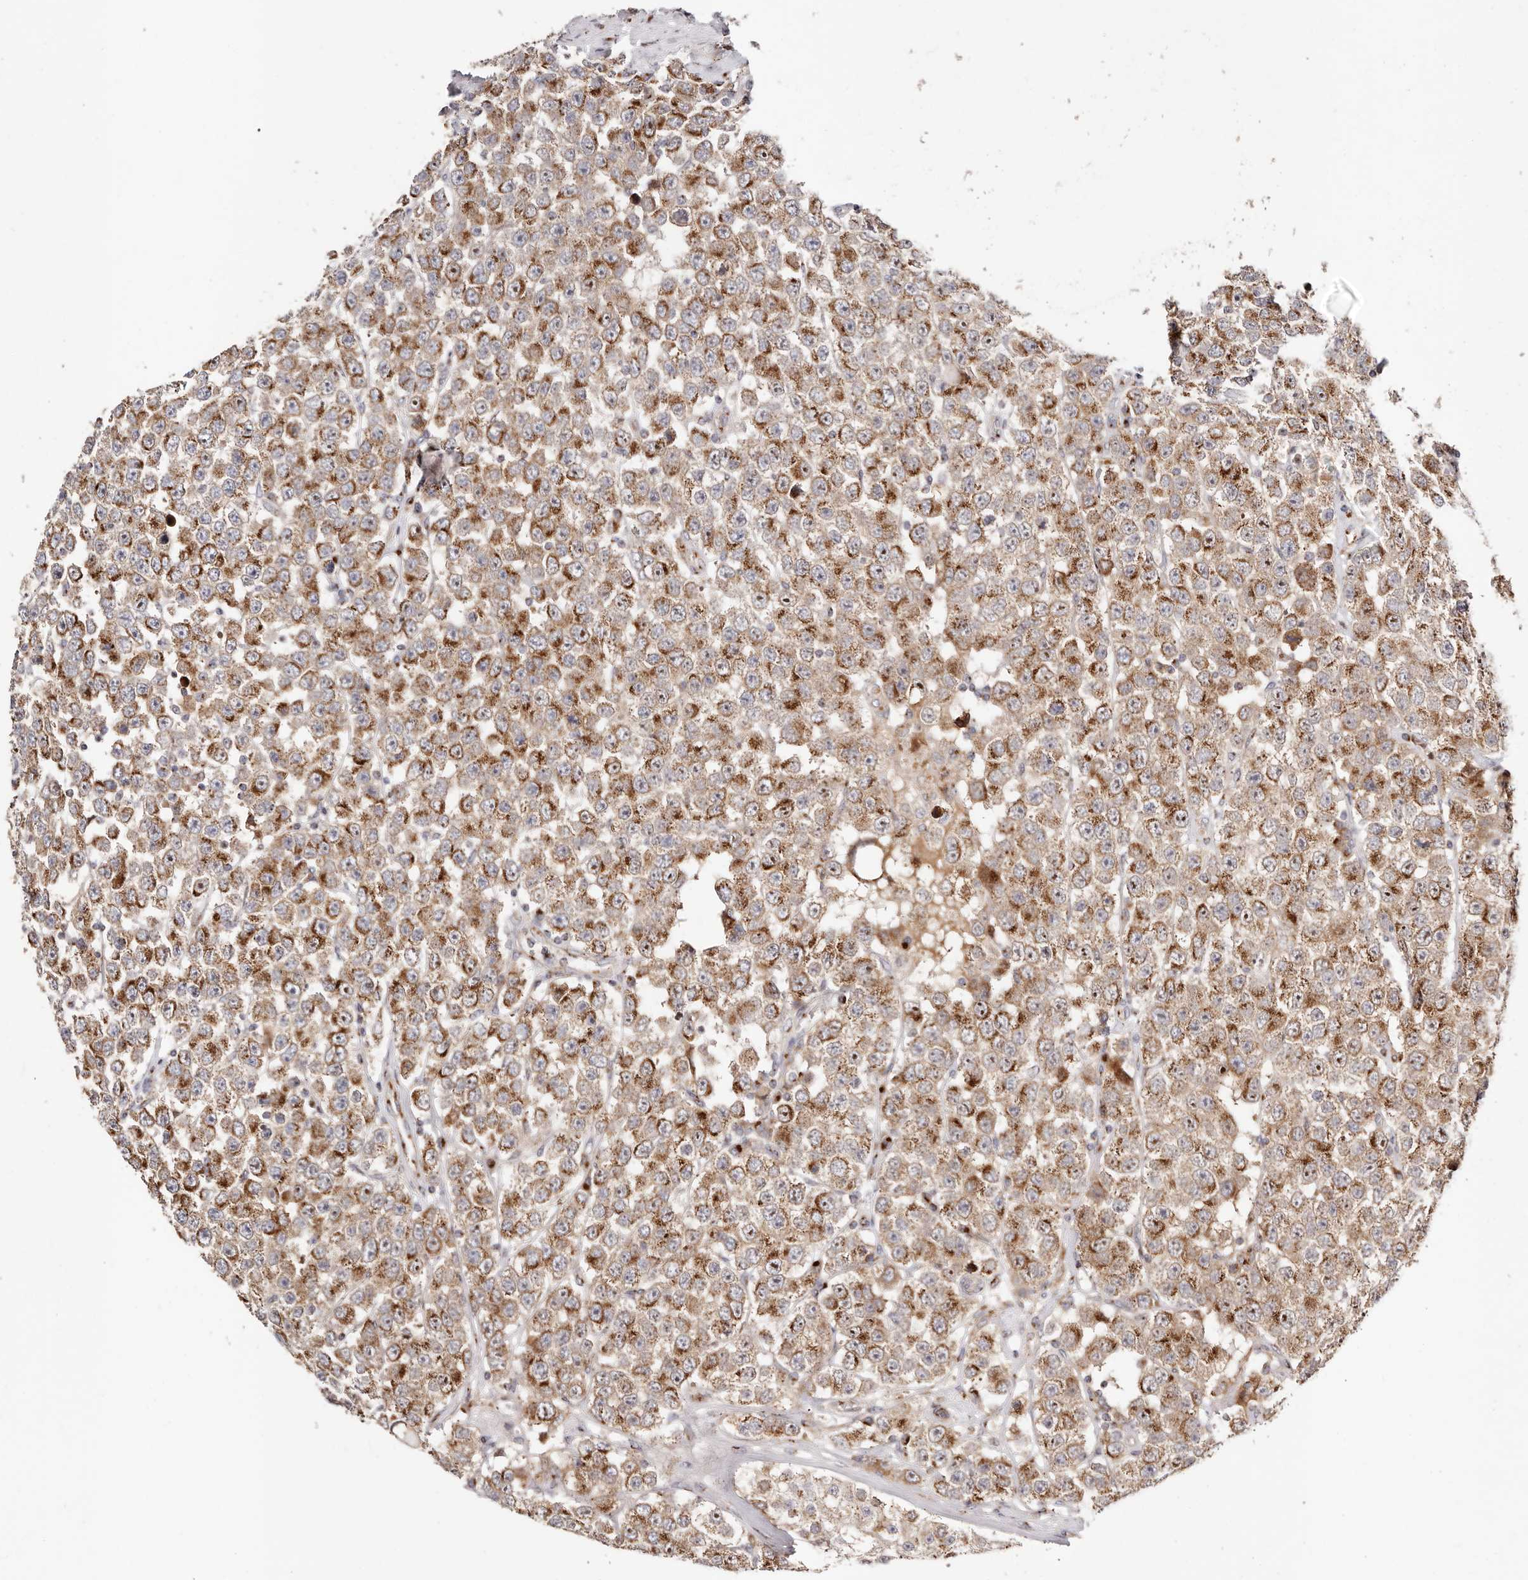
{"staining": {"intensity": "moderate", "quantity": ">75%", "location": "cytoplasmic/membranous"}, "tissue": "testis cancer", "cell_type": "Tumor cells", "image_type": "cancer", "snomed": [{"axis": "morphology", "description": "Seminoma, NOS"}, {"axis": "topography", "description": "Testis"}], "caption": "Brown immunohistochemical staining in testis cancer reveals moderate cytoplasmic/membranous expression in approximately >75% of tumor cells. Ihc stains the protein of interest in brown and the nuclei are stained blue.", "gene": "MAPK6", "patient": {"sex": "male", "age": 28}}